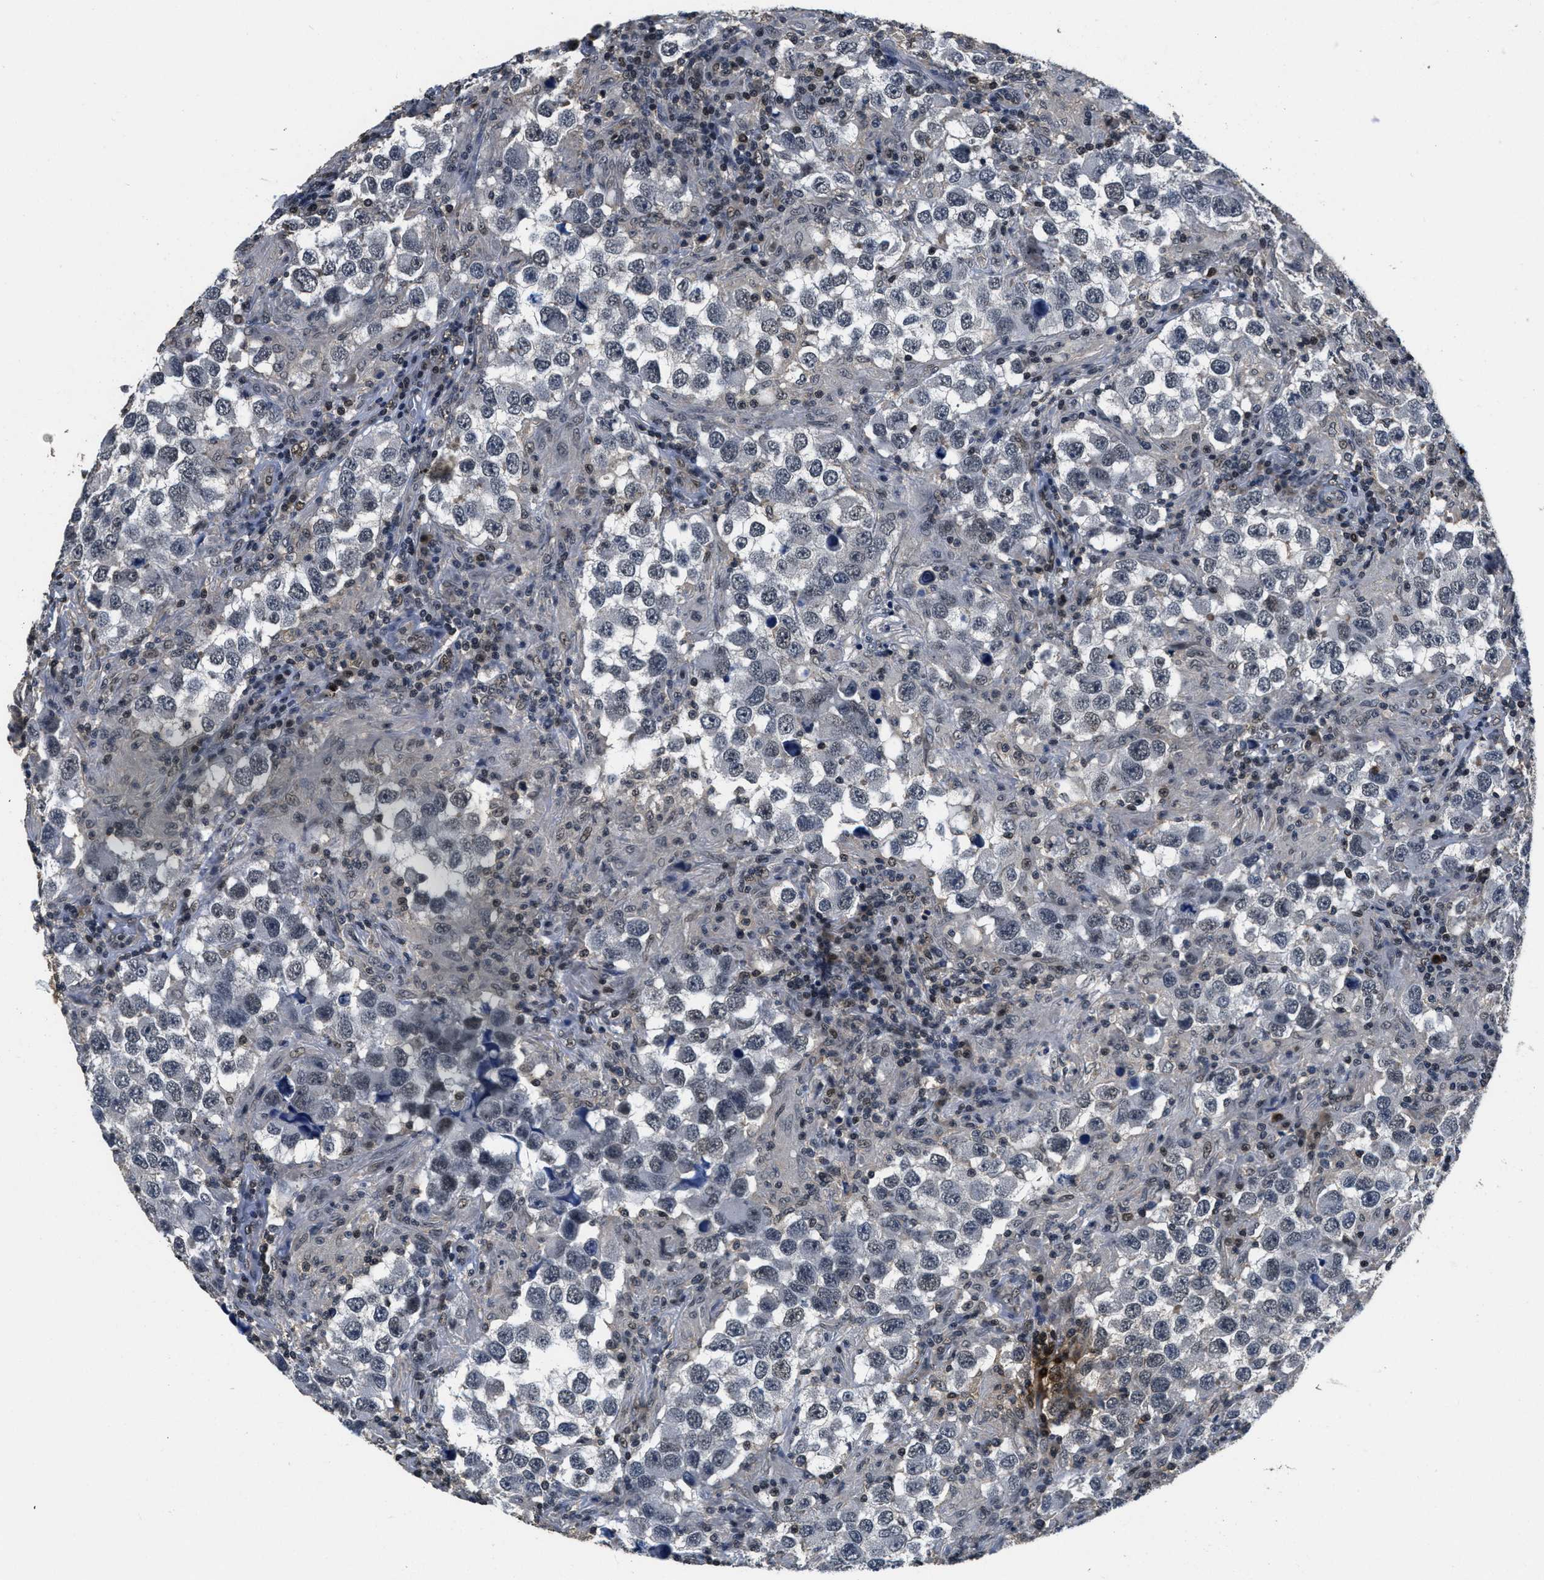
{"staining": {"intensity": "negative", "quantity": "none", "location": "none"}, "tissue": "testis cancer", "cell_type": "Tumor cells", "image_type": "cancer", "snomed": [{"axis": "morphology", "description": "Carcinoma, Embryonal, NOS"}, {"axis": "topography", "description": "Testis"}], "caption": "The image exhibits no significant expression in tumor cells of embryonal carcinoma (testis).", "gene": "CUL4B", "patient": {"sex": "male", "age": 21}}